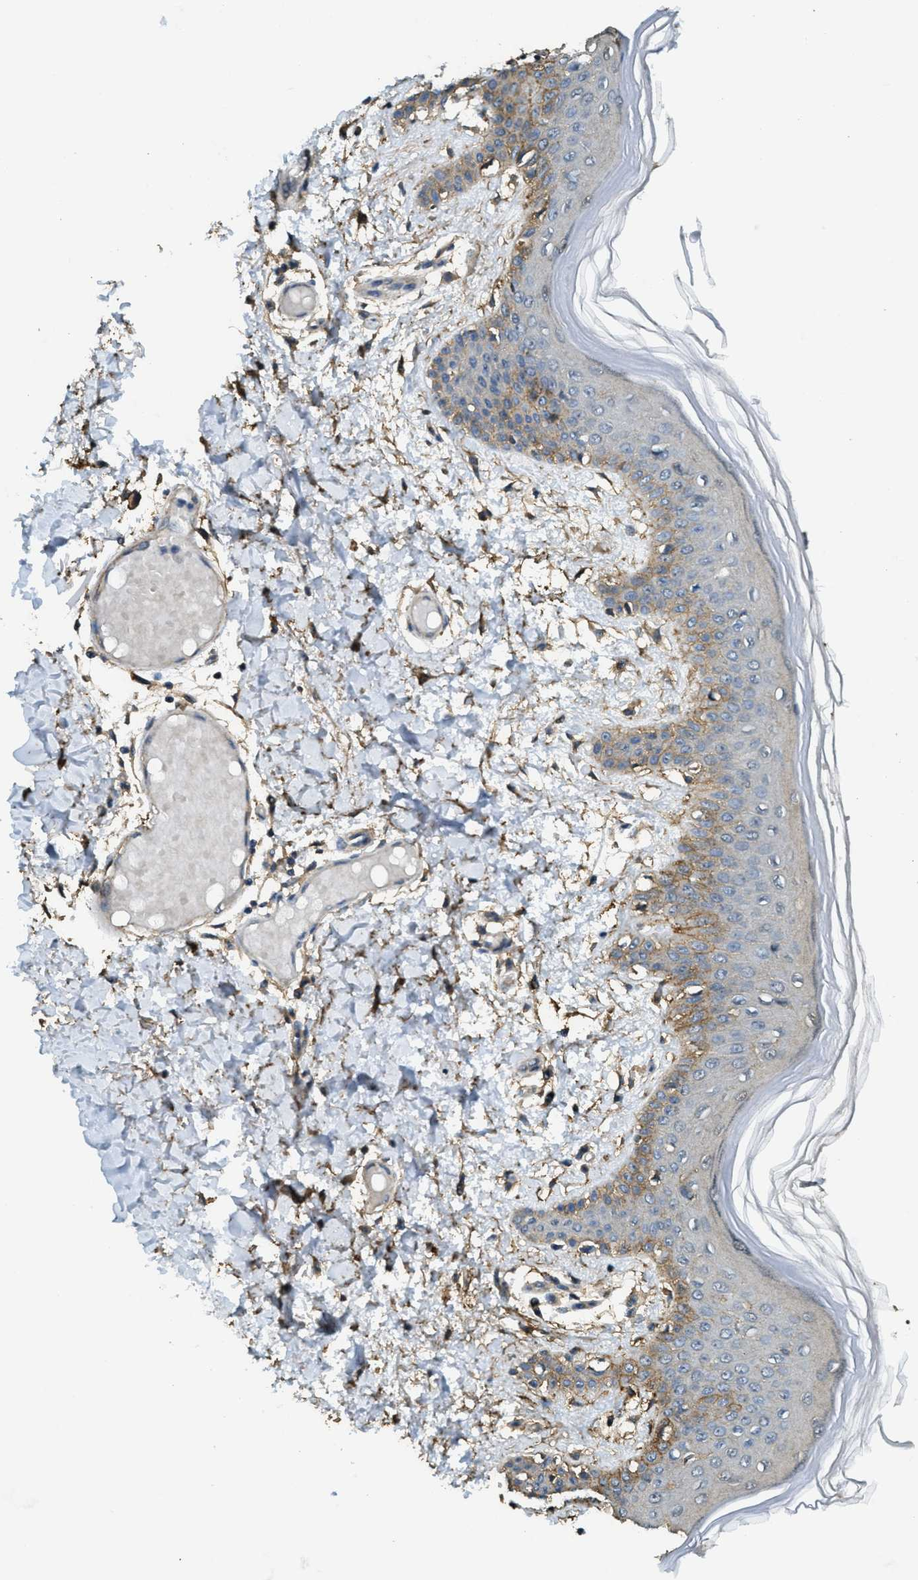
{"staining": {"intensity": "moderate", "quantity": ">75%", "location": "cytoplasmic/membranous"}, "tissue": "skin", "cell_type": "Fibroblasts", "image_type": "normal", "snomed": [{"axis": "morphology", "description": "Normal tissue, NOS"}, {"axis": "topography", "description": "Skin"}], "caption": "Protein analysis of unremarkable skin displays moderate cytoplasmic/membranous staining in approximately >75% of fibroblasts. Using DAB (brown) and hematoxylin (blue) stains, captured at high magnification using brightfield microscopy.", "gene": "CD276", "patient": {"sex": "male", "age": 53}}